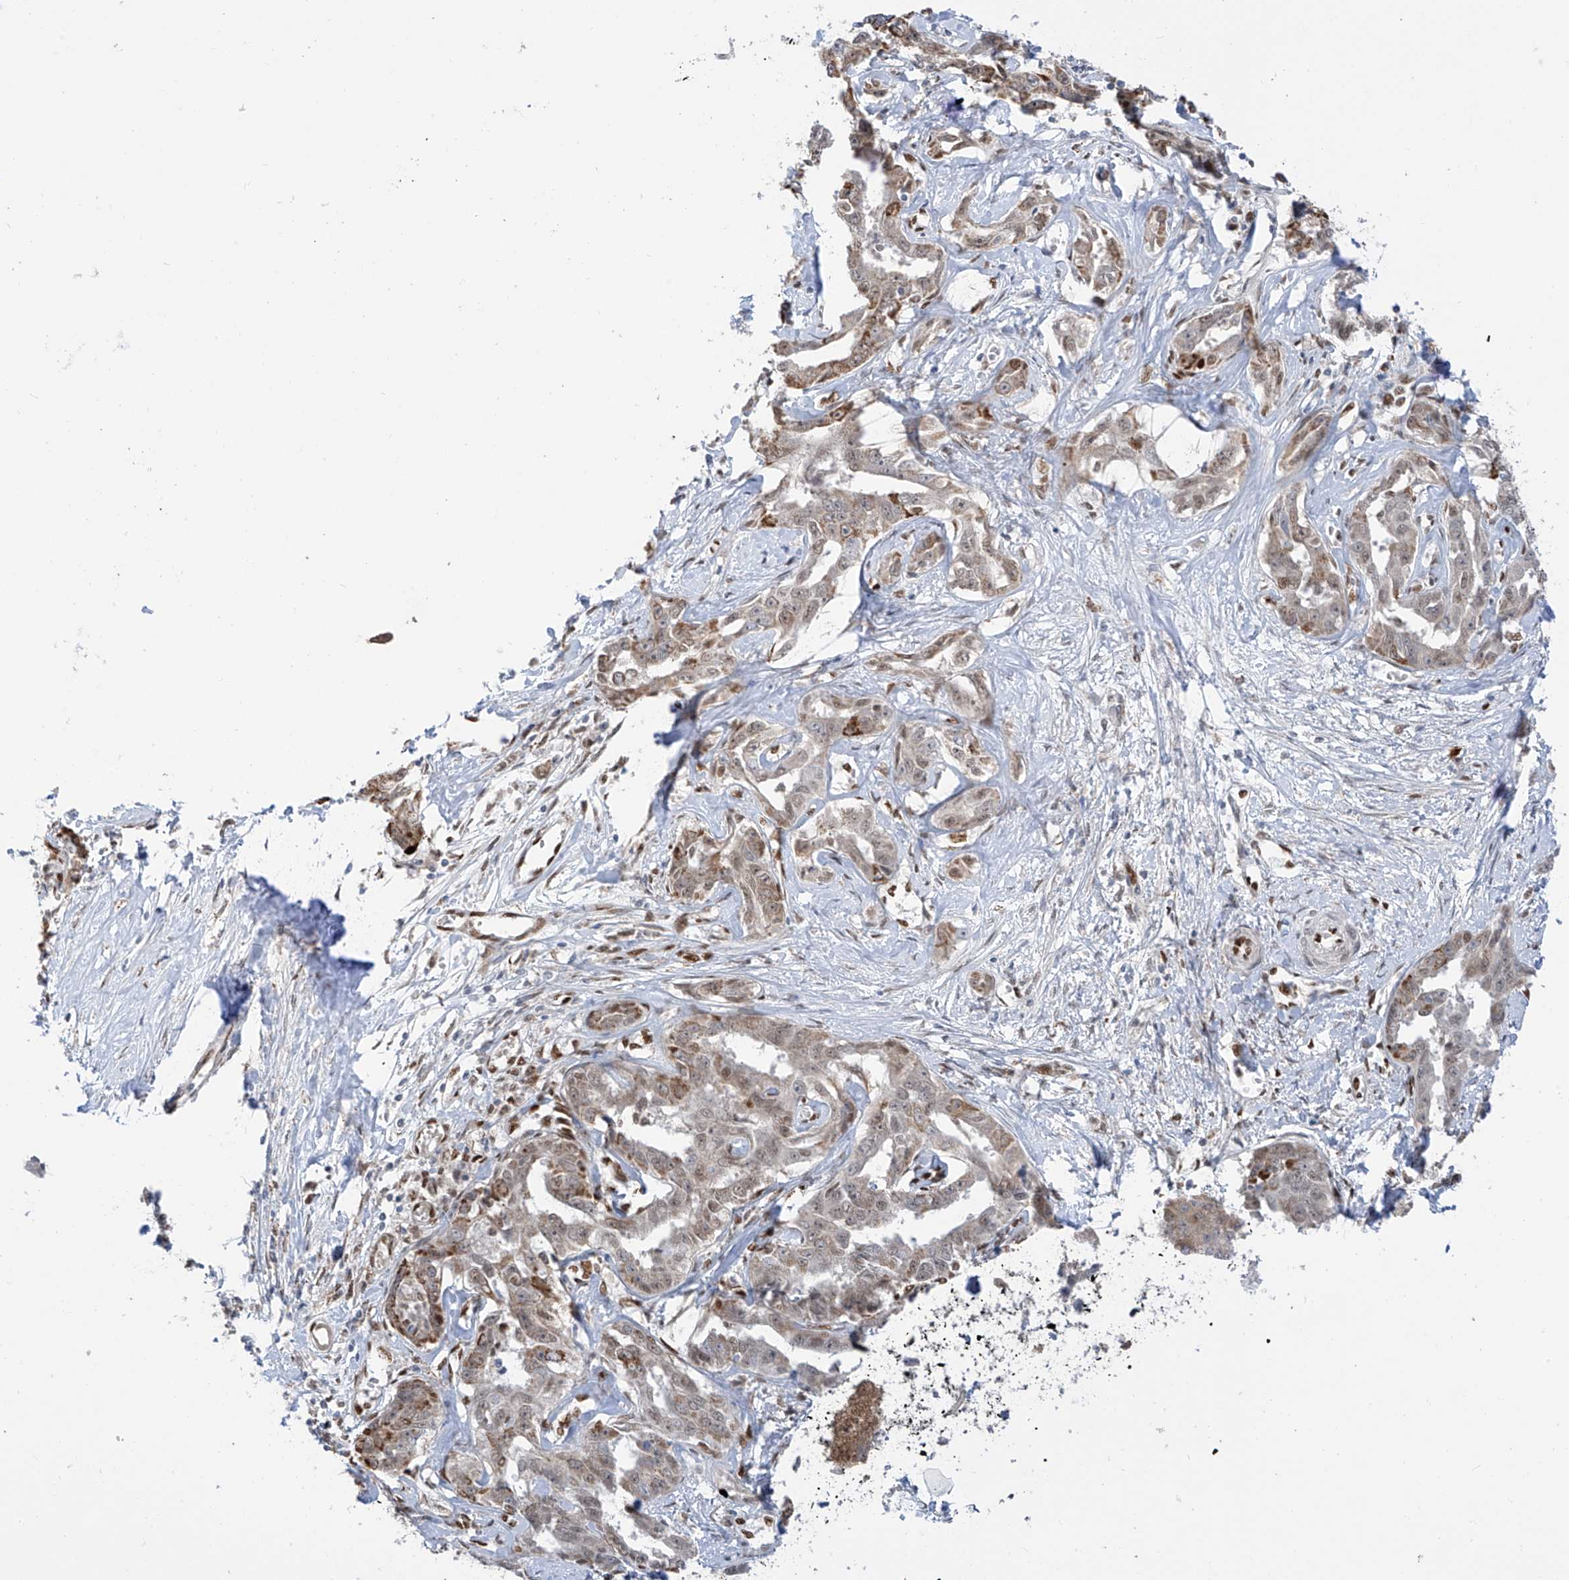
{"staining": {"intensity": "moderate", "quantity": "<25%", "location": "cytoplasmic/membranous"}, "tissue": "liver cancer", "cell_type": "Tumor cells", "image_type": "cancer", "snomed": [{"axis": "morphology", "description": "Cholangiocarcinoma"}, {"axis": "topography", "description": "Liver"}], "caption": "Protein positivity by immunohistochemistry demonstrates moderate cytoplasmic/membranous expression in about <25% of tumor cells in liver cholangiocarcinoma. Nuclei are stained in blue.", "gene": "PM20D2", "patient": {"sex": "male", "age": 59}}